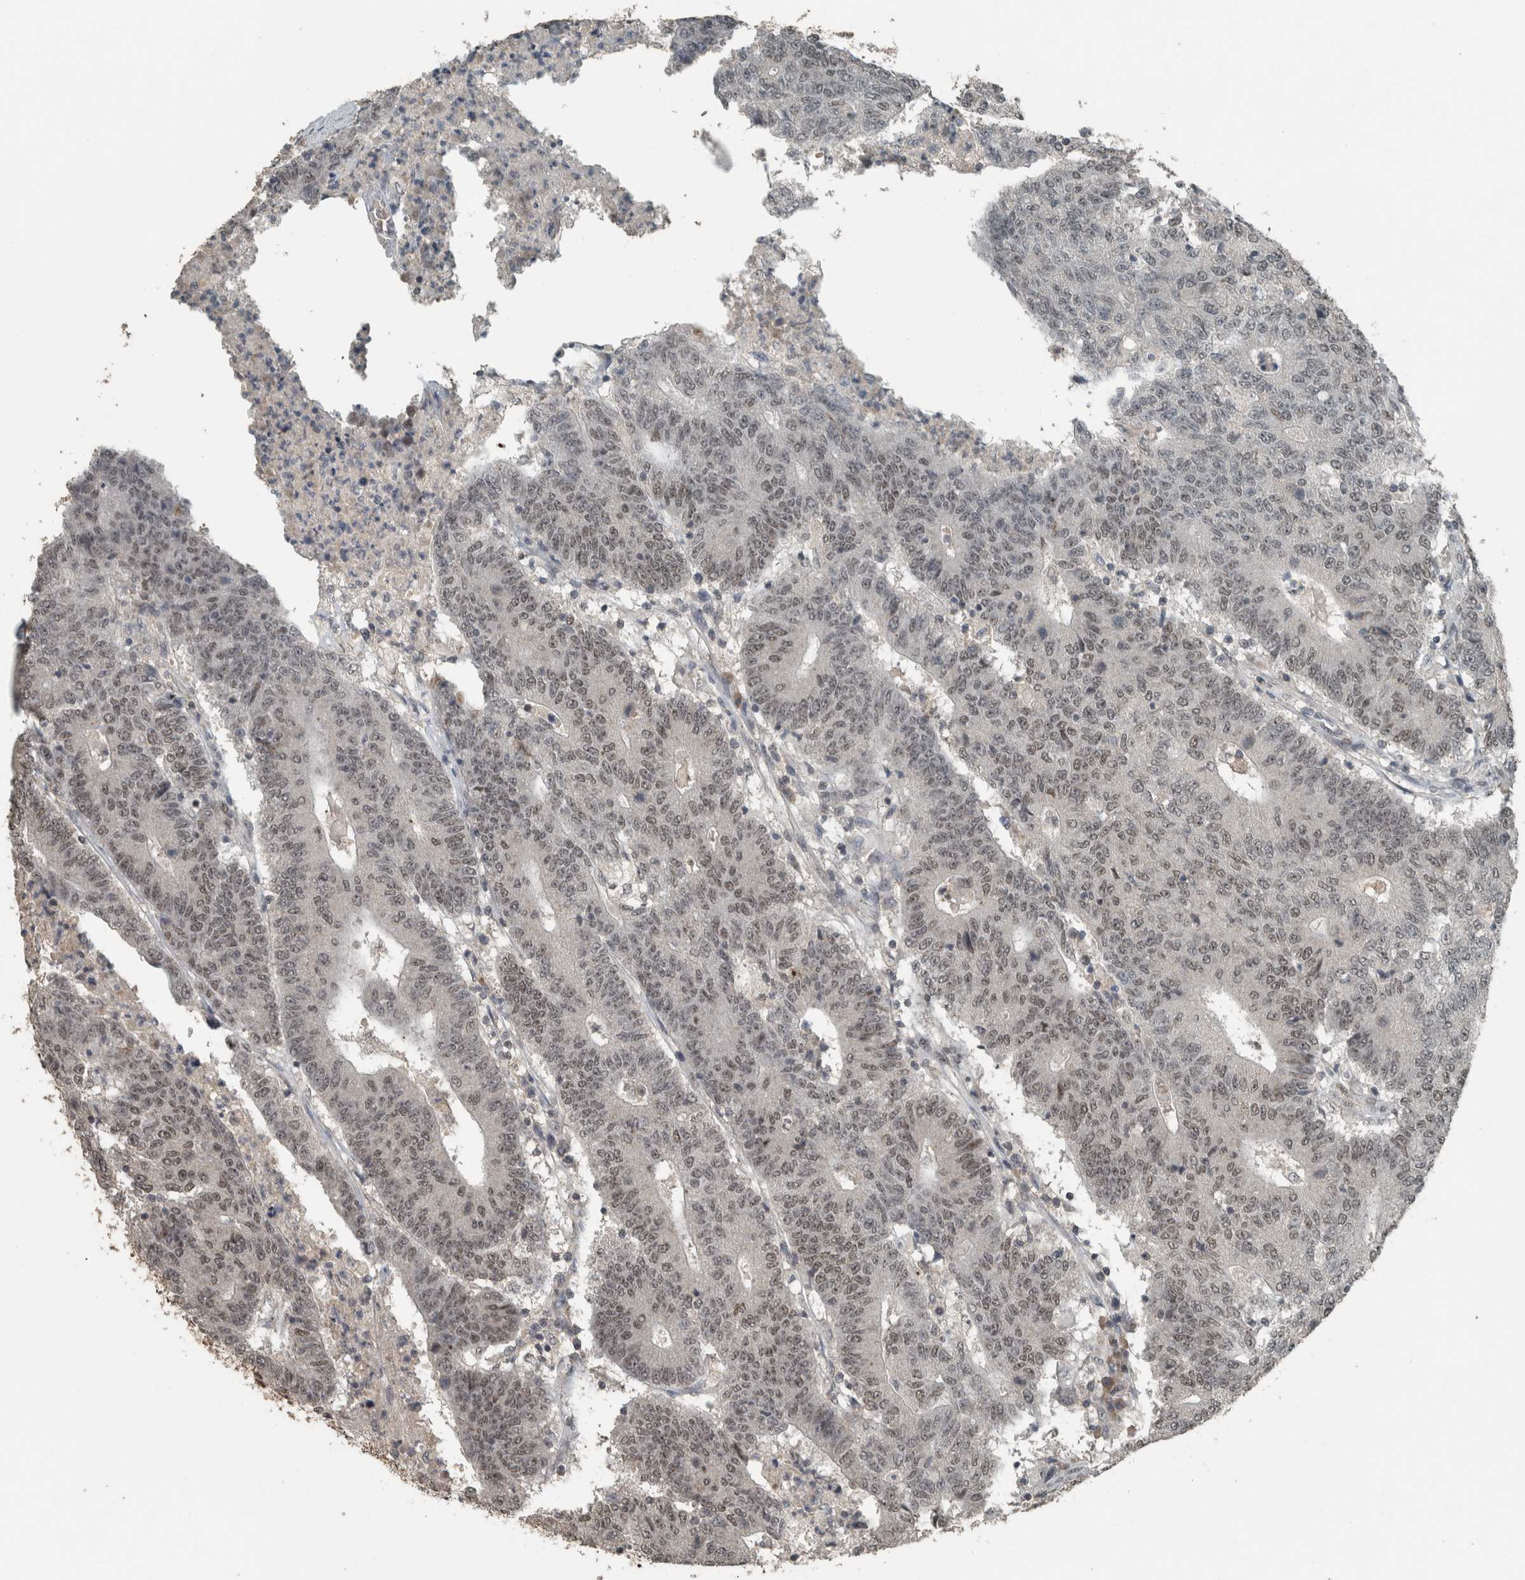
{"staining": {"intensity": "moderate", "quantity": ">75%", "location": "nuclear"}, "tissue": "colorectal cancer", "cell_type": "Tumor cells", "image_type": "cancer", "snomed": [{"axis": "morphology", "description": "Normal tissue, NOS"}, {"axis": "morphology", "description": "Adenocarcinoma, NOS"}, {"axis": "topography", "description": "Colon"}], "caption": "Colorectal cancer (adenocarcinoma) stained with a protein marker reveals moderate staining in tumor cells.", "gene": "ZNF24", "patient": {"sex": "female", "age": 75}}